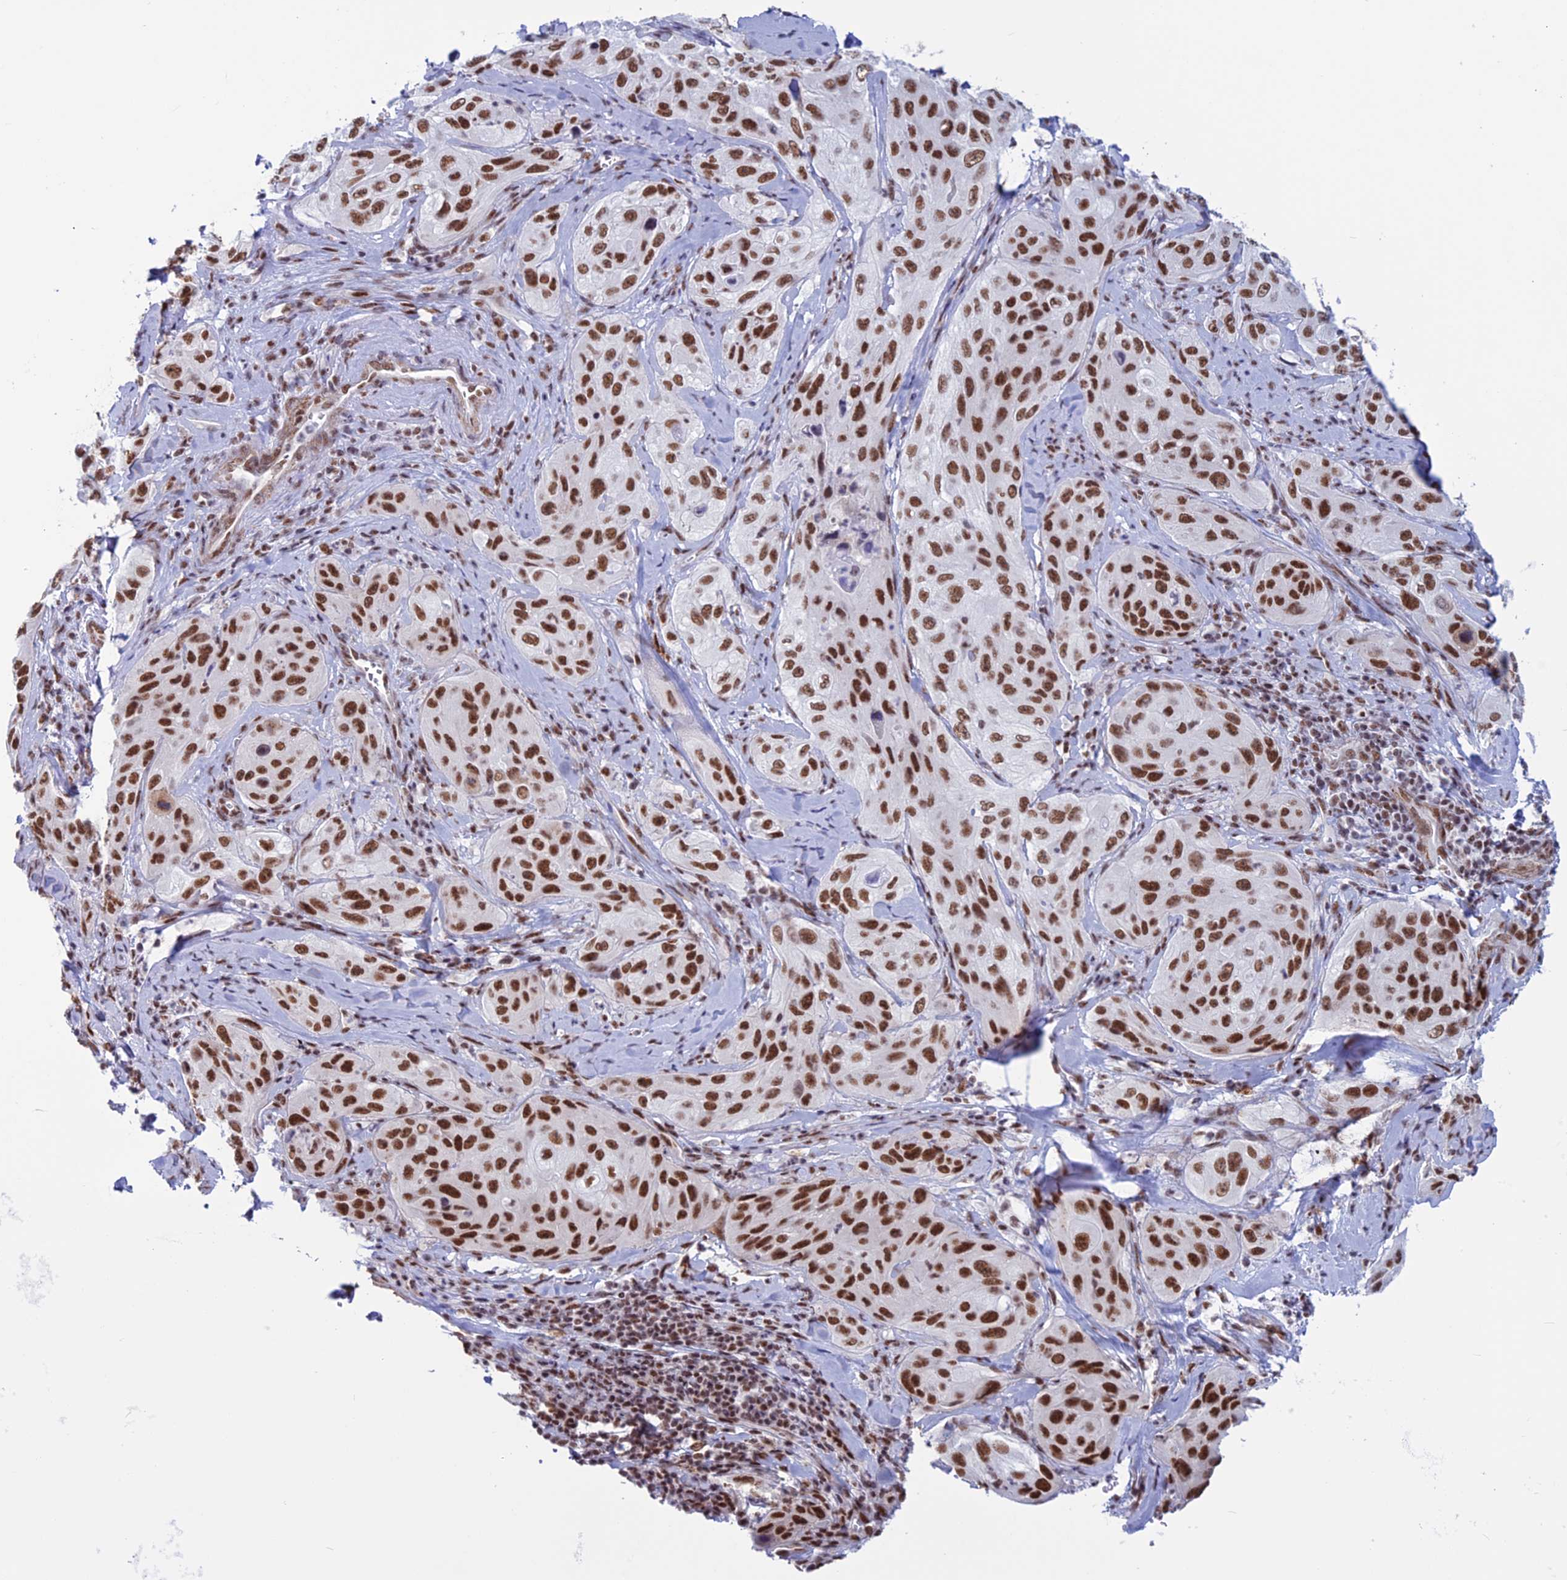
{"staining": {"intensity": "strong", "quantity": ">75%", "location": "nuclear"}, "tissue": "cervical cancer", "cell_type": "Tumor cells", "image_type": "cancer", "snomed": [{"axis": "morphology", "description": "Squamous cell carcinoma, NOS"}, {"axis": "topography", "description": "Cervix"}], "caption": "Cervical squamous cell carcinoma was stained to show a protein in brown. There is high levels of strong nuclear staining in approximately >75% of tumor cells. Immunohistochemistry (ihc) stains the protein in brown and the nuclei are stained blue.", "gene": "U2AF1", "patient": {"sex": "female", "age": 42}}